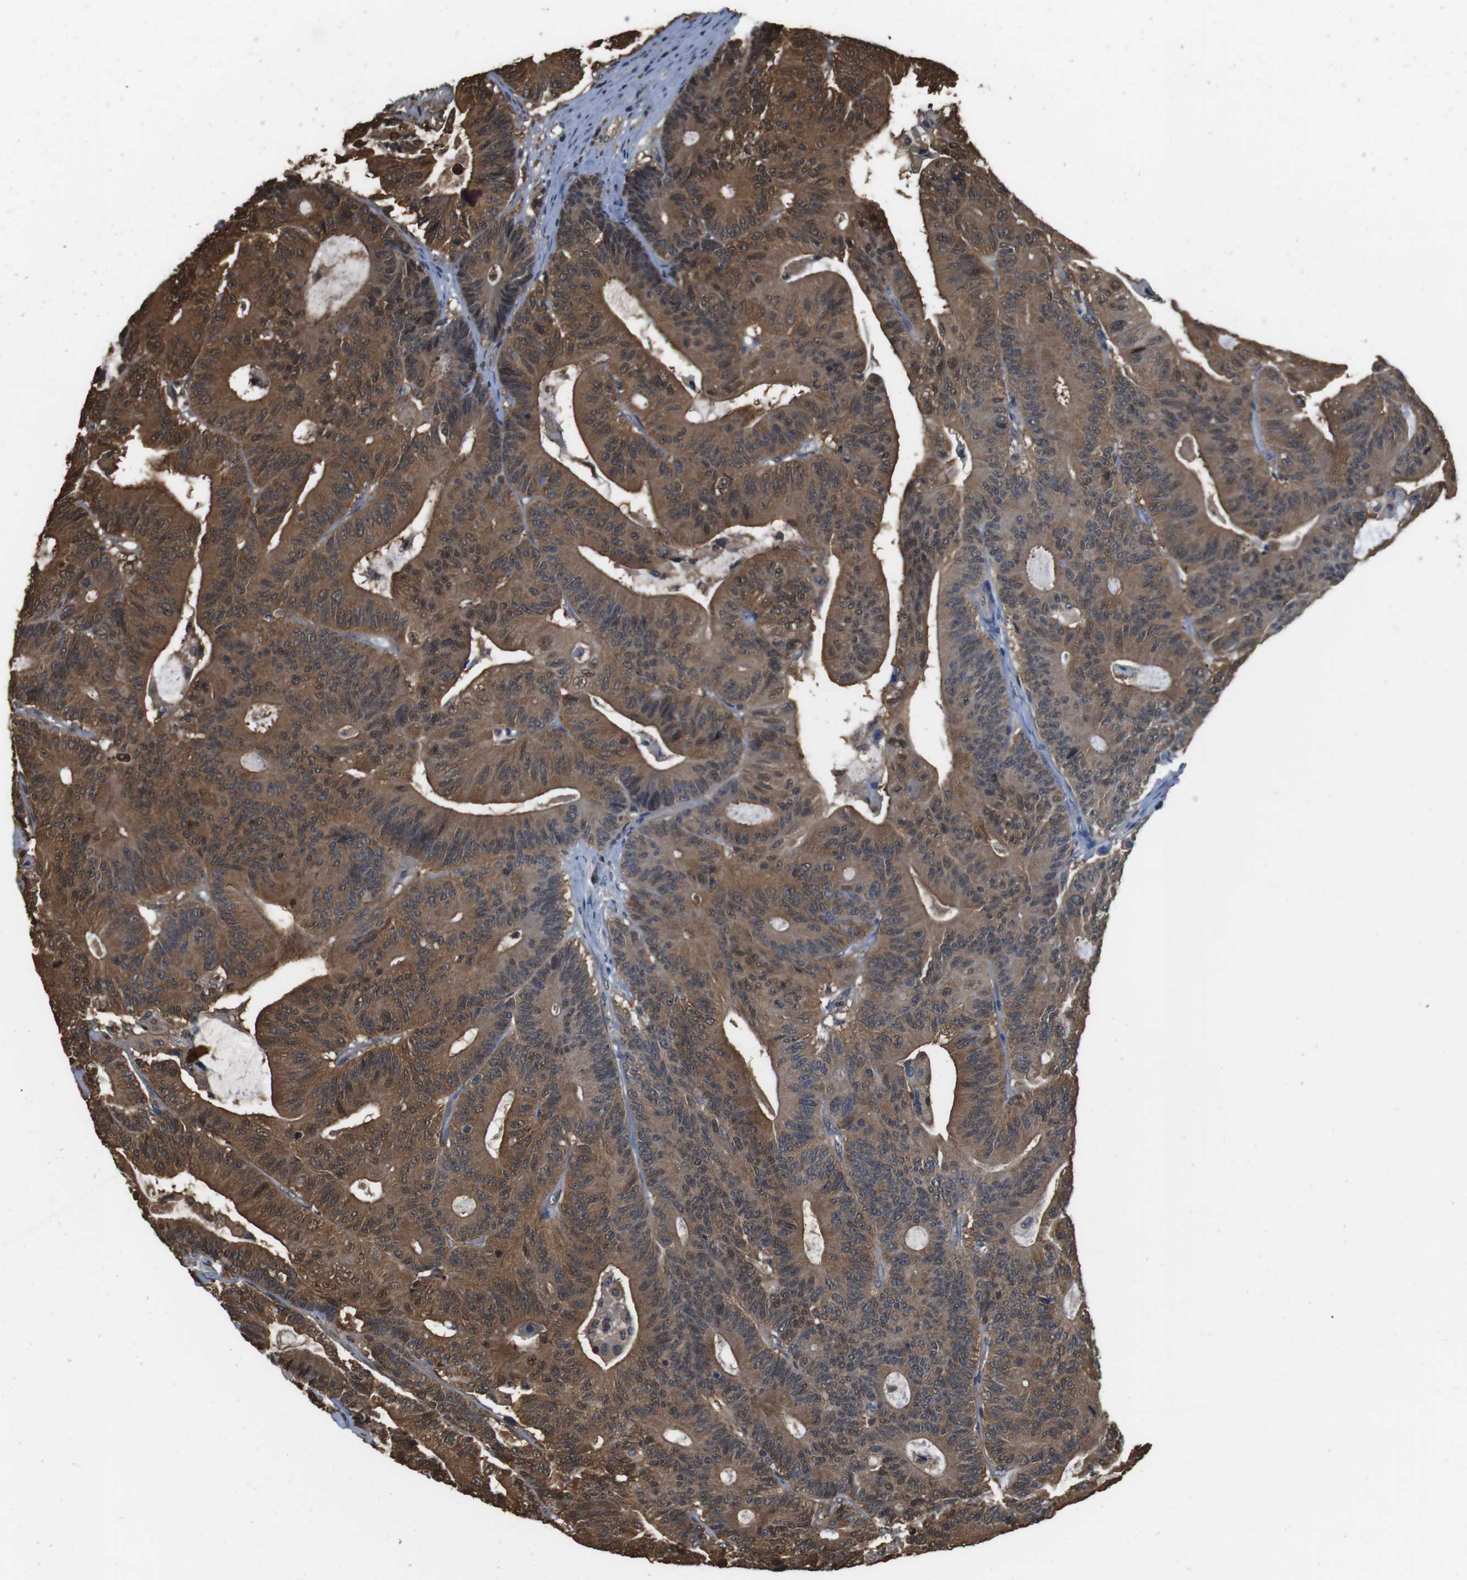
{"staining": {"intensity": "moderate", "quantity": ">75%", "location": "cytoplasmic/membranous"}, "tissue": "colorectal cancer", "cell_type": "Tumor cells", "image_type": "cancer", "snomed": [{"axis": "morphology", "description": "Adenocarcinoma, NOS"}, {"axis": "topography", "description": "Colon"}], "caption": "A histopathology image of colorectal cancer stained for a protein exhibits moderate cytoplasmic/membranous brown staining in tumor cells.", "gene": "LDHA", "patient": {"sex": "female", "age": 84}}